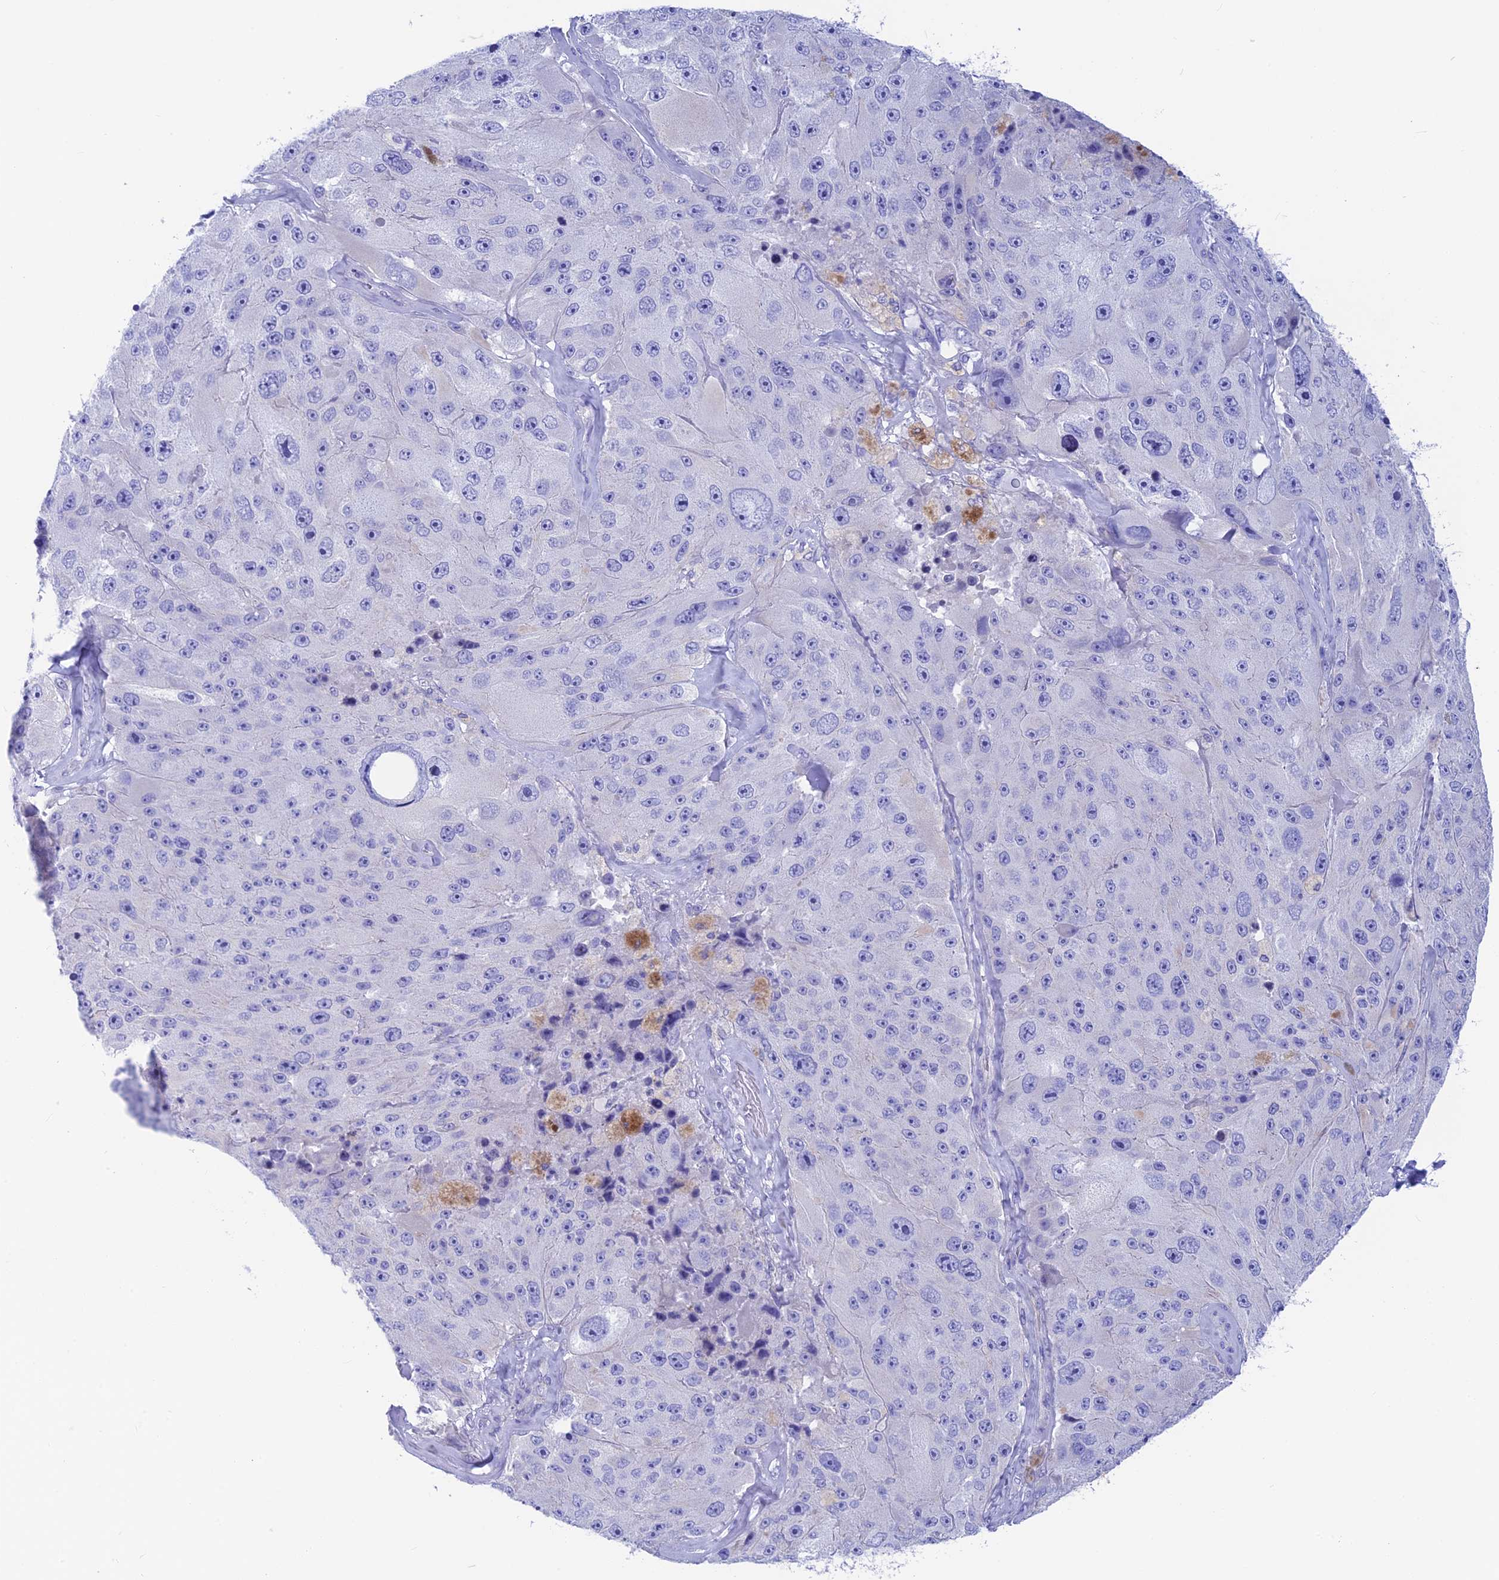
{"staining": {"intensity": "negative", "quantity": "none", "location": "none"}, "tissue": "melanoma", "cell_type": "Tumor cells", "image_type": "cancer", "snomed": [{"axis": "morphology", "description": "Malignant melanoma, Metastatic site"}, {"axis": "topography", "description": "Lymph node"}], "caption": "There is no significant expression in tumor cells of melanoma.", "gene": "GNGT2", "patient": {"sex": "male", "age": 62}}